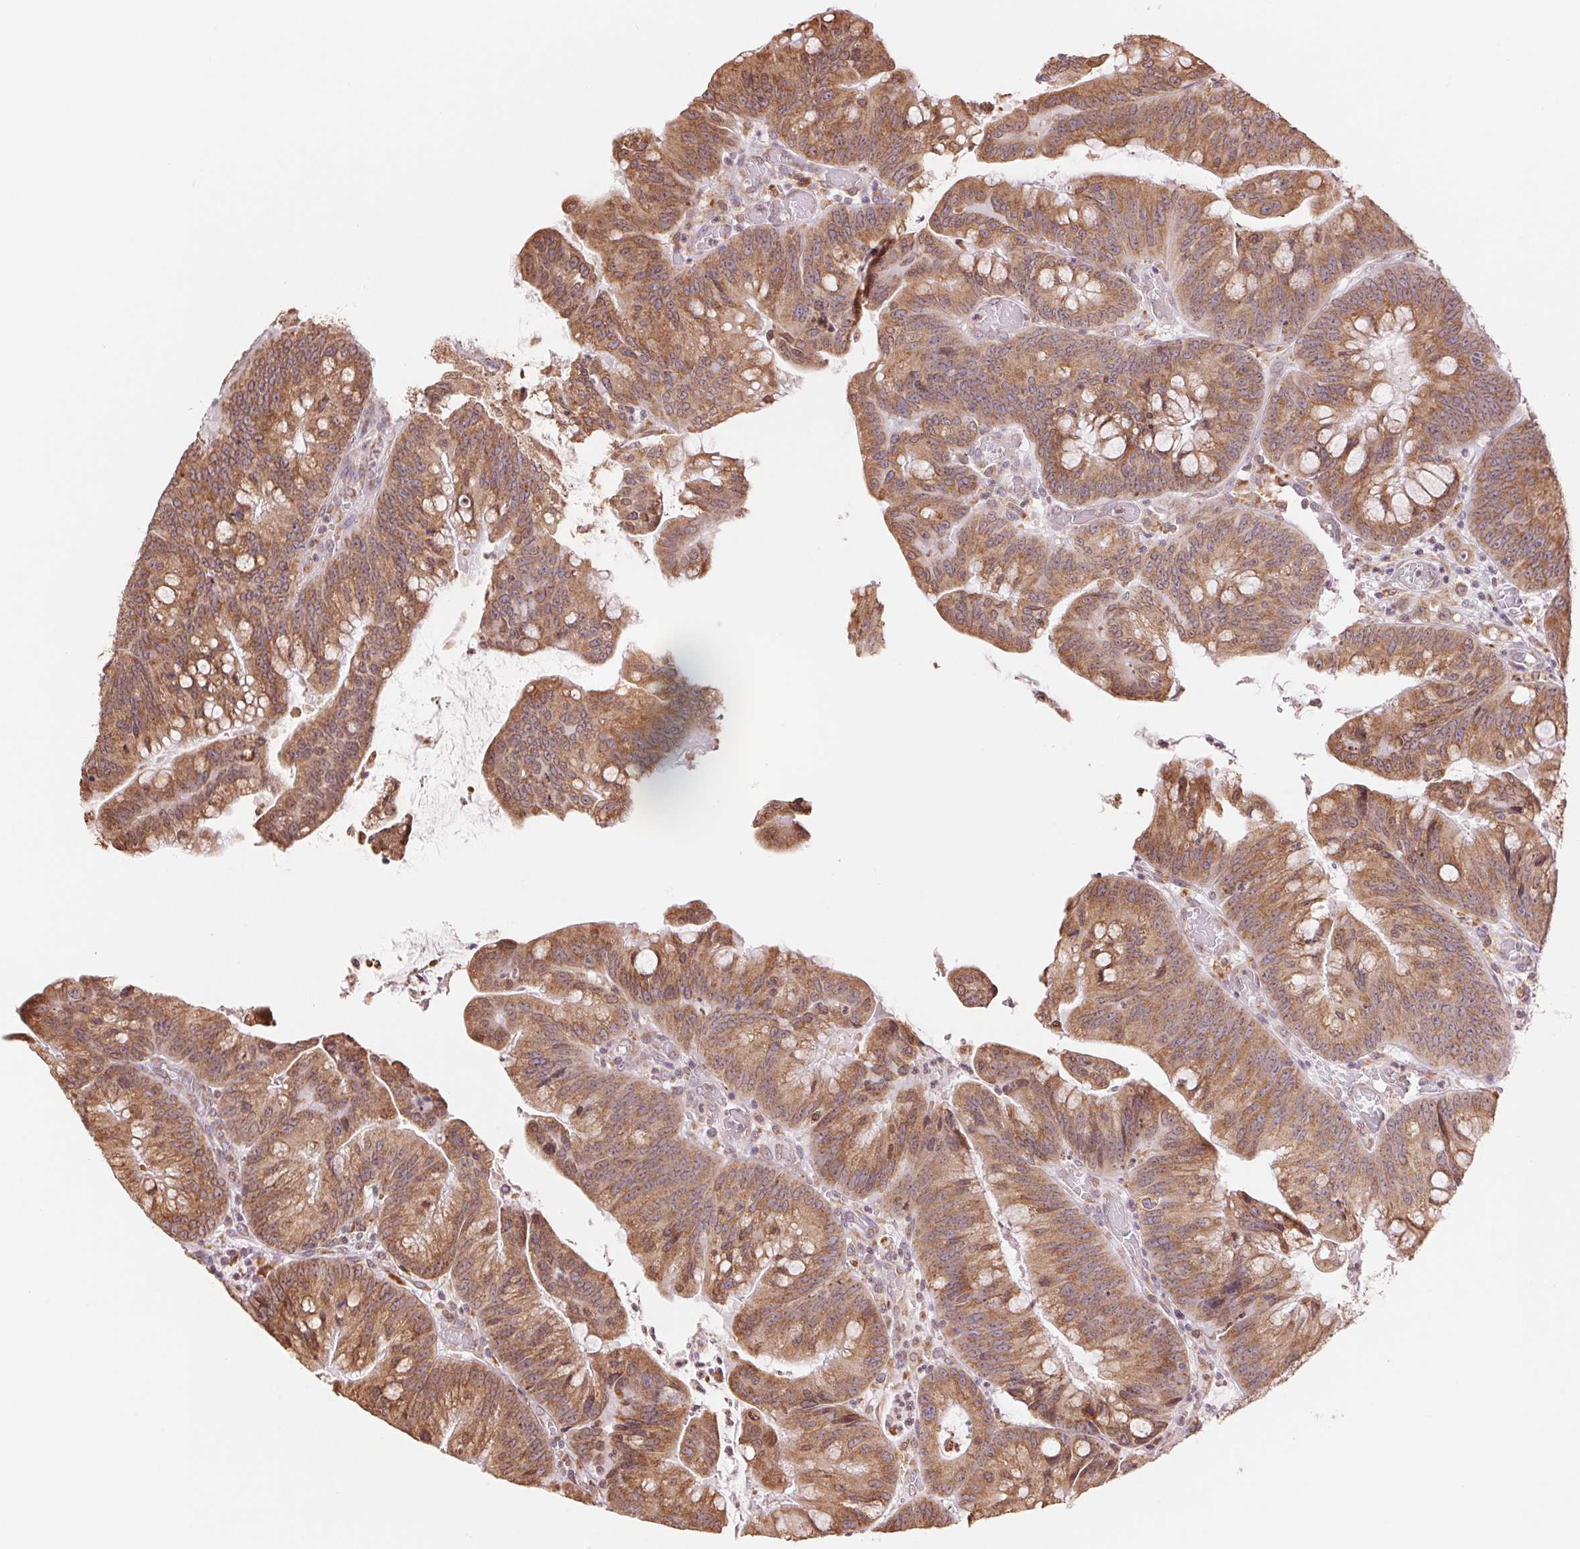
{"staining": {"intensity": "moderate", "quantity": ">75%", "location": "cytoplasmic/membranous"}, "tissue": "colorectal cancer", "cell_type": "Tumor cells", "image_type": "cancer", "snomed": [{"axis": "morphology", "description": "Adenocarcinoma, NOS"}, {"axis": "topography", "description": "Colon"}], "caption": "Immunohistochemistry (IHC) of human colorectal cancer (adenocarcinoma) demonstrates medium levels of moderate cytoplasmic/membranous staining in about >75% of tumor cells. (brown staining indicates protein expression, while blue staining denotes nuclei).", "gene": "RPN1", "patient": {"sex": "male", "age": 62}}